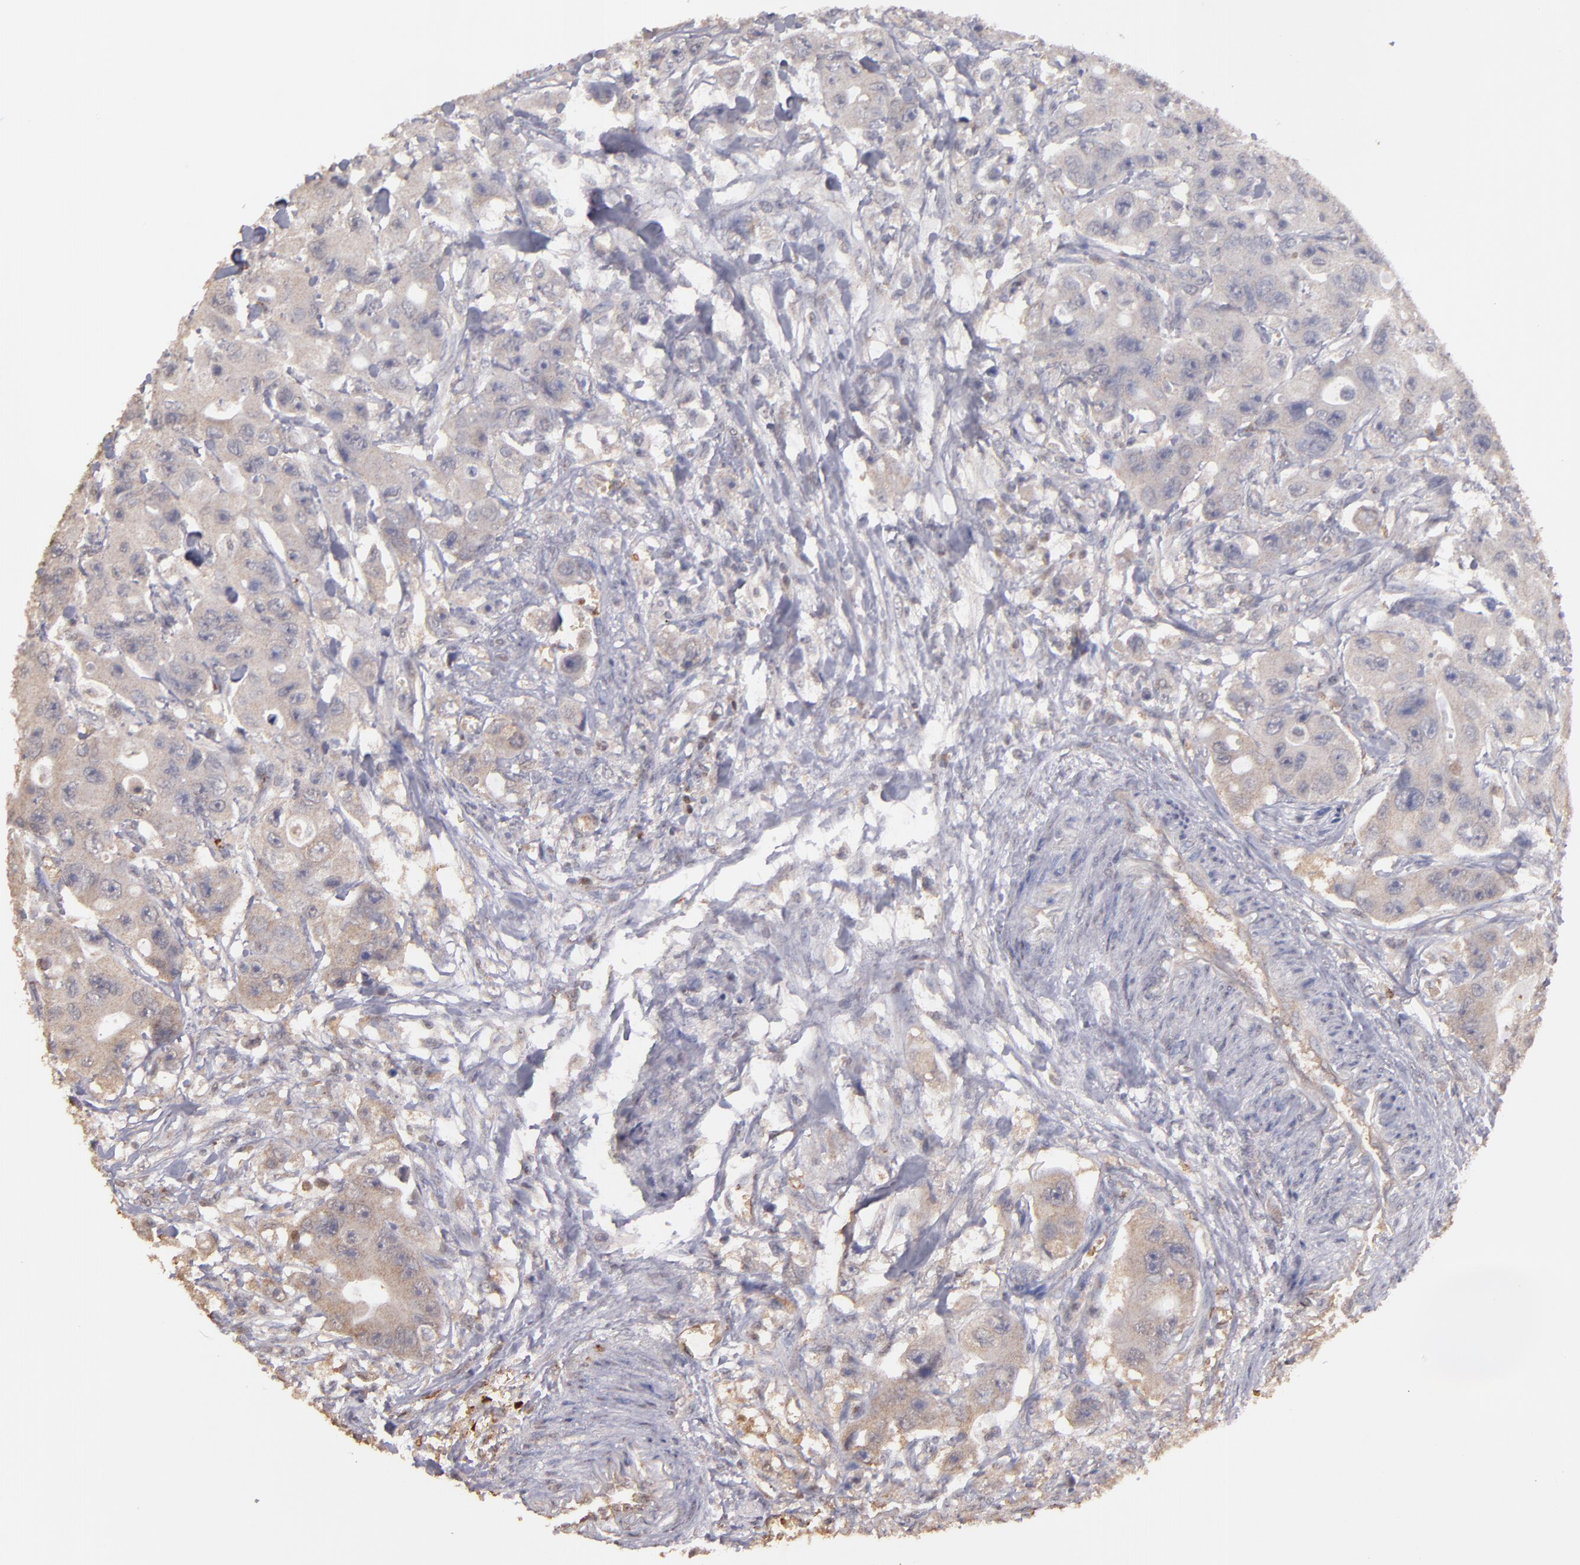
{"staining": {"intensity": "weak", "quantity": ">75%", "location": "cytoplasmic/membranous"}, "tissue": "colorectal cancer", "cell_type": "Tumor cells", "image_type": "cancer", "snomed": [{"axis": "morphology", "description": "Adenocarcinoma, NOS"}, {"axis": "topography", "description": "Colon"}], "caption": "Colorectal cancer (adenocarcinoma) stained with a protein marker reveals weak staining in tumor cells.", "gene": "SERPINC1", "patient": {"sex": "female", "age": 46}}